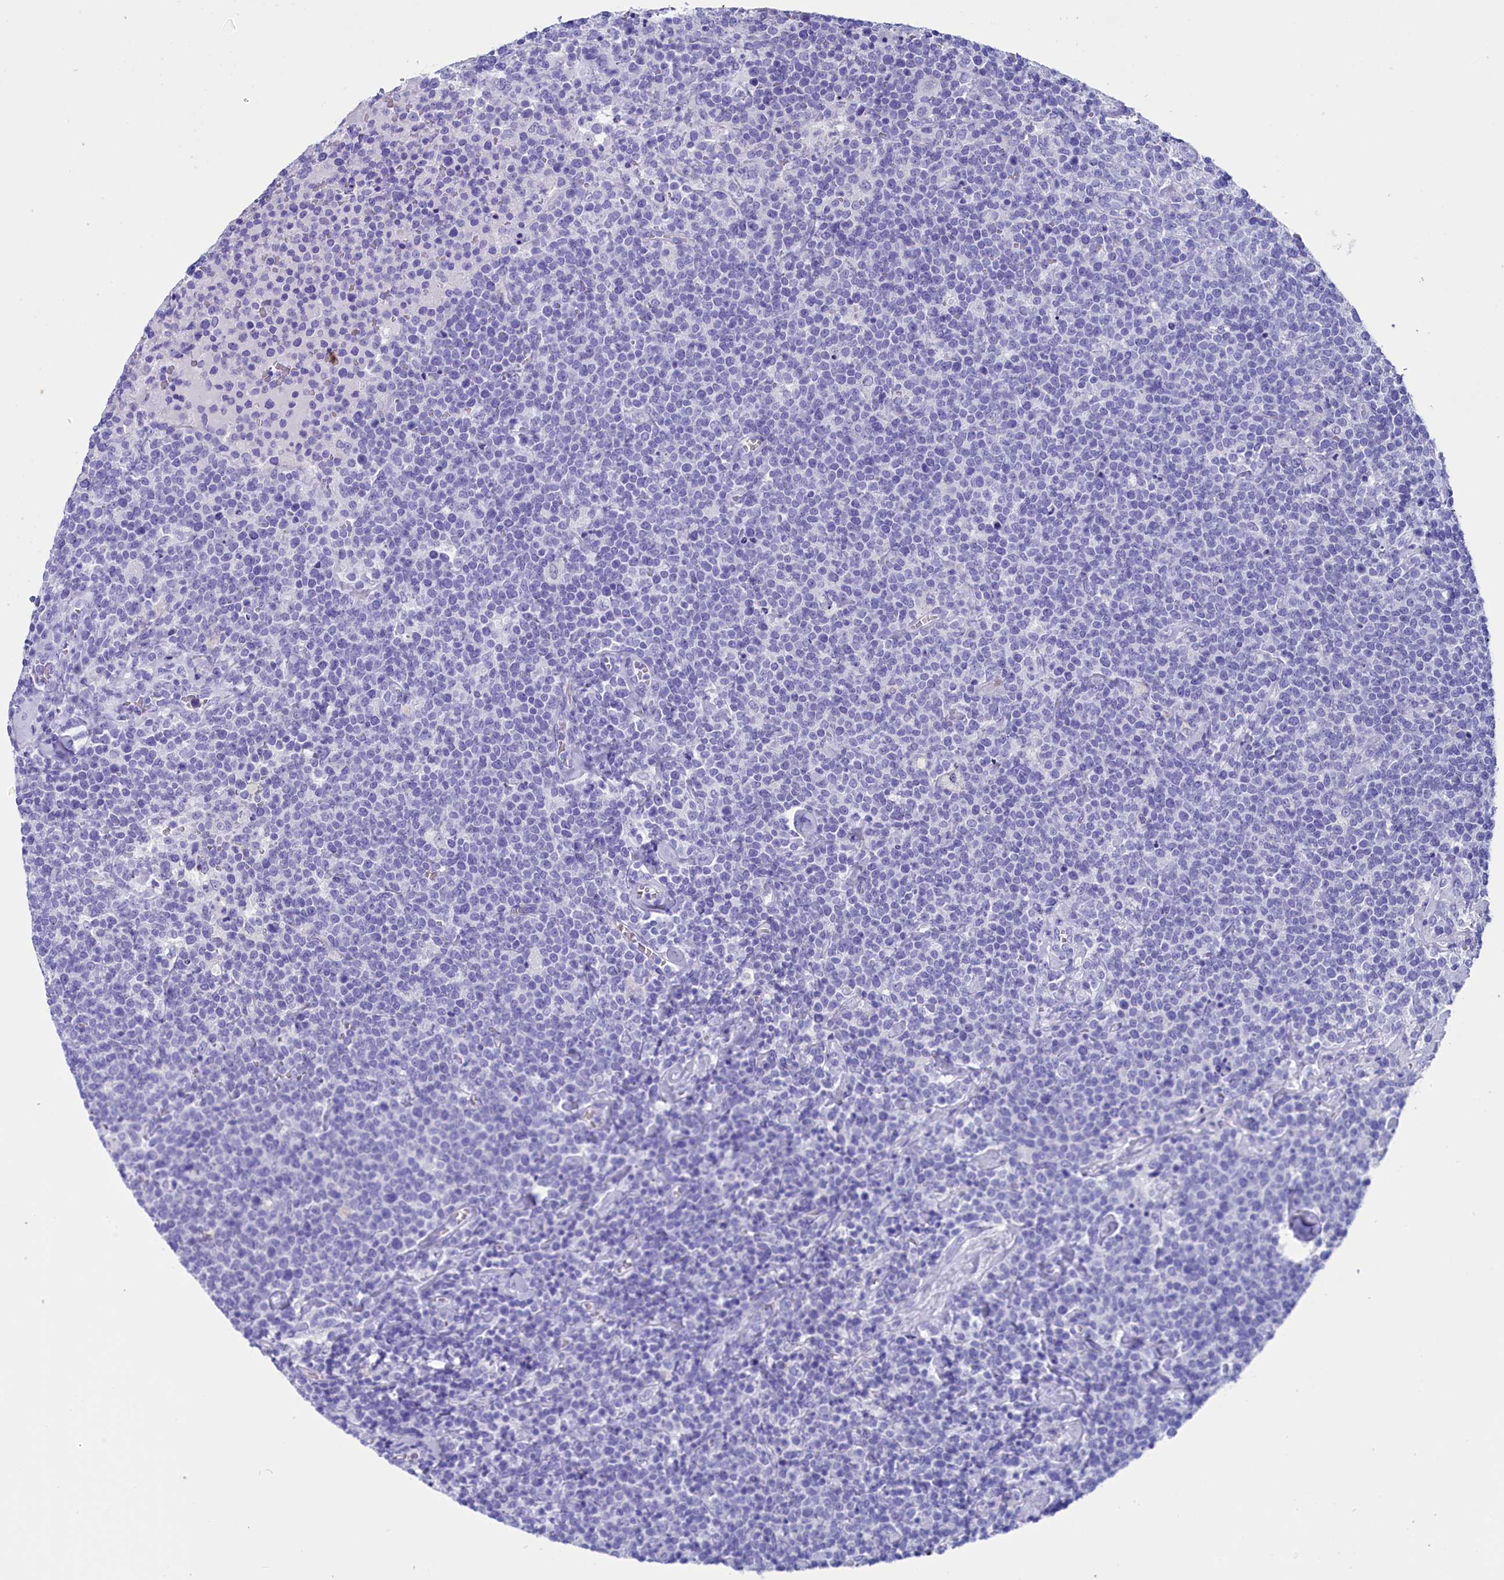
{"staining": {"intensity": "negative", "quantity": "none", "location": "none"}, "tissue": "lymphoma", "cell_type": "Tumor cells", "image_type": "cancer", "snomed": [{"axis": "morphology", "description": "Malignant lymphoma, non-Hodgkin's type, High grade"}, {"axis": "topography", "description": "Lymph node"}], "caption": "Immunohistochemical staining of human high-grade malignant lymphoma, non-Hodgkin's type reveals no significant expression in tumor cells. Brightfield microscopy of immunohistochemistry (IHC) stained with DAB (3,3'-diaminobenzidine) (brown) and hematoxylin (blue), captured at high magnification.", "gene": "ANKRD29", "patient": {"sex": "male", "age": 61}}